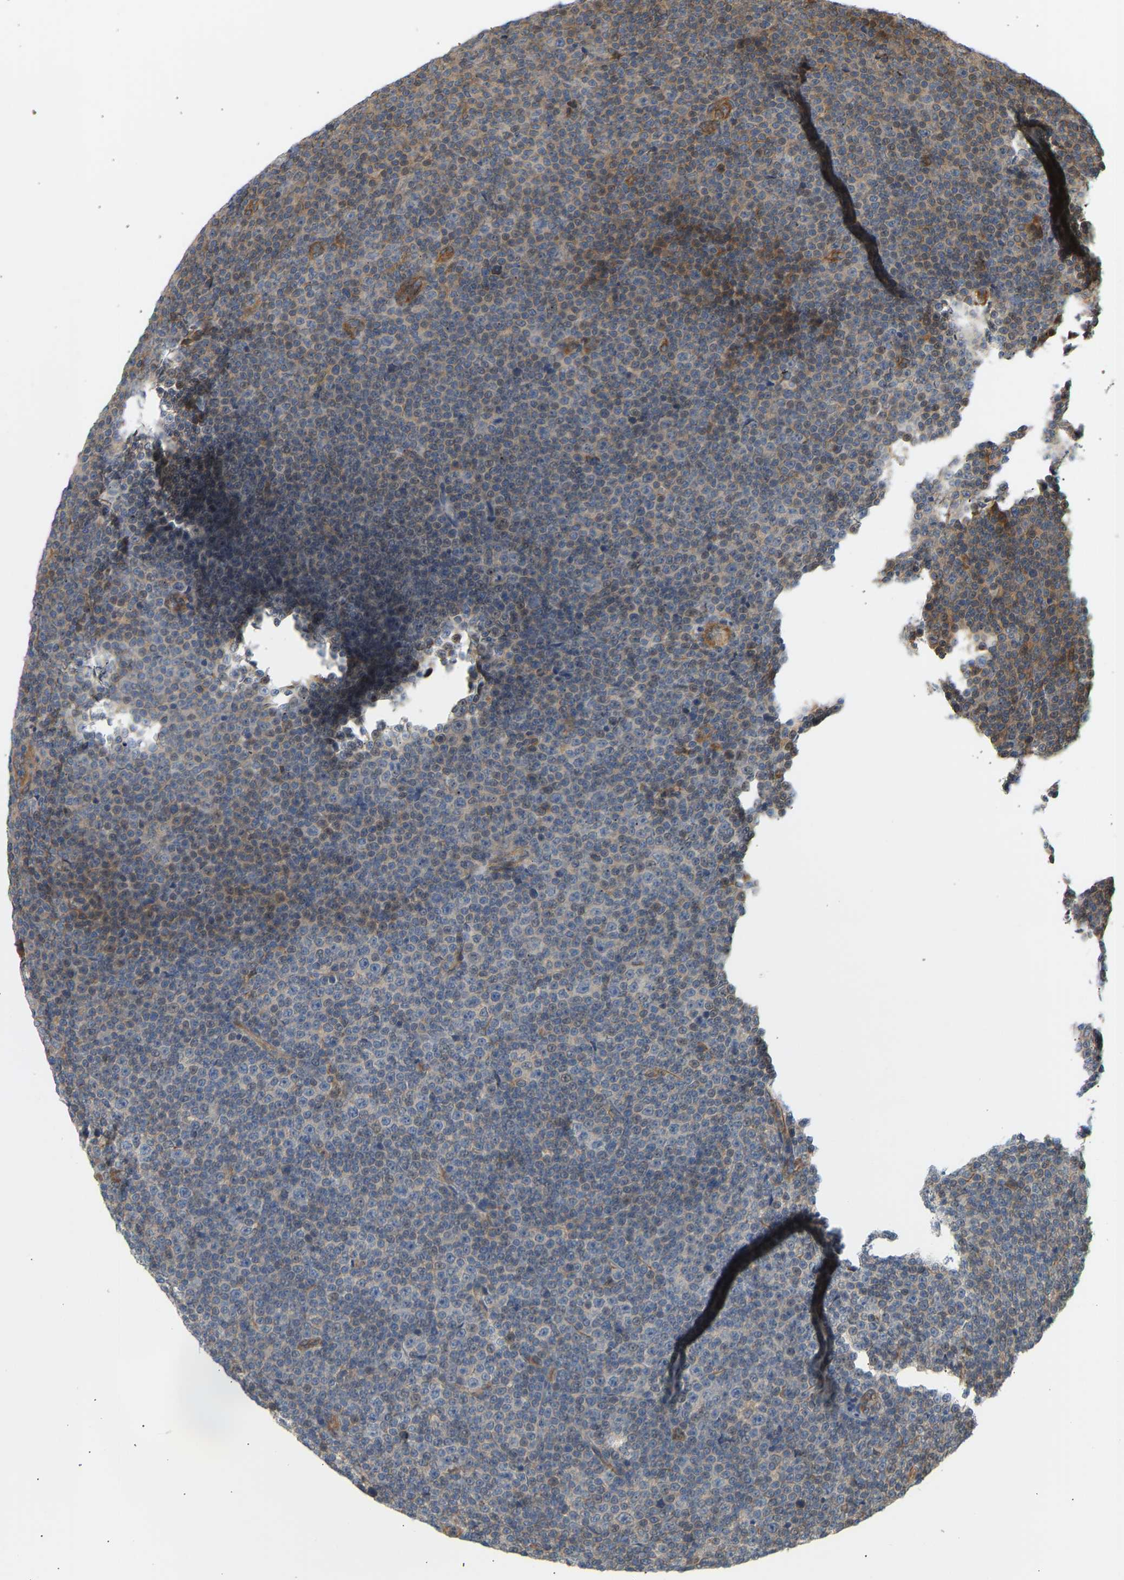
{"staining": {"intensity": "moderate", "quantity": "<25%", "location": "cytoplasmic/membranous,nuclear"}, "tissue": "lymphoma", "cell_type": "Tumor cells", "image_type": "cancer", "snomed": [{"axis": "morphology", "description": "Malignant lymphoma, non-Hodgkin's type, Low grade"}, {"axis": "topography", "description": "Lymph node"}], "caption": "There is low levels of moderate cytoplasmic/membranous and nuclear positivity in tumor cells of lymphoma, as demonstrated by immunohistochemical staining (brown color).", "gene": "CEP57", "patient": {"sex": "female", "age": 67}}